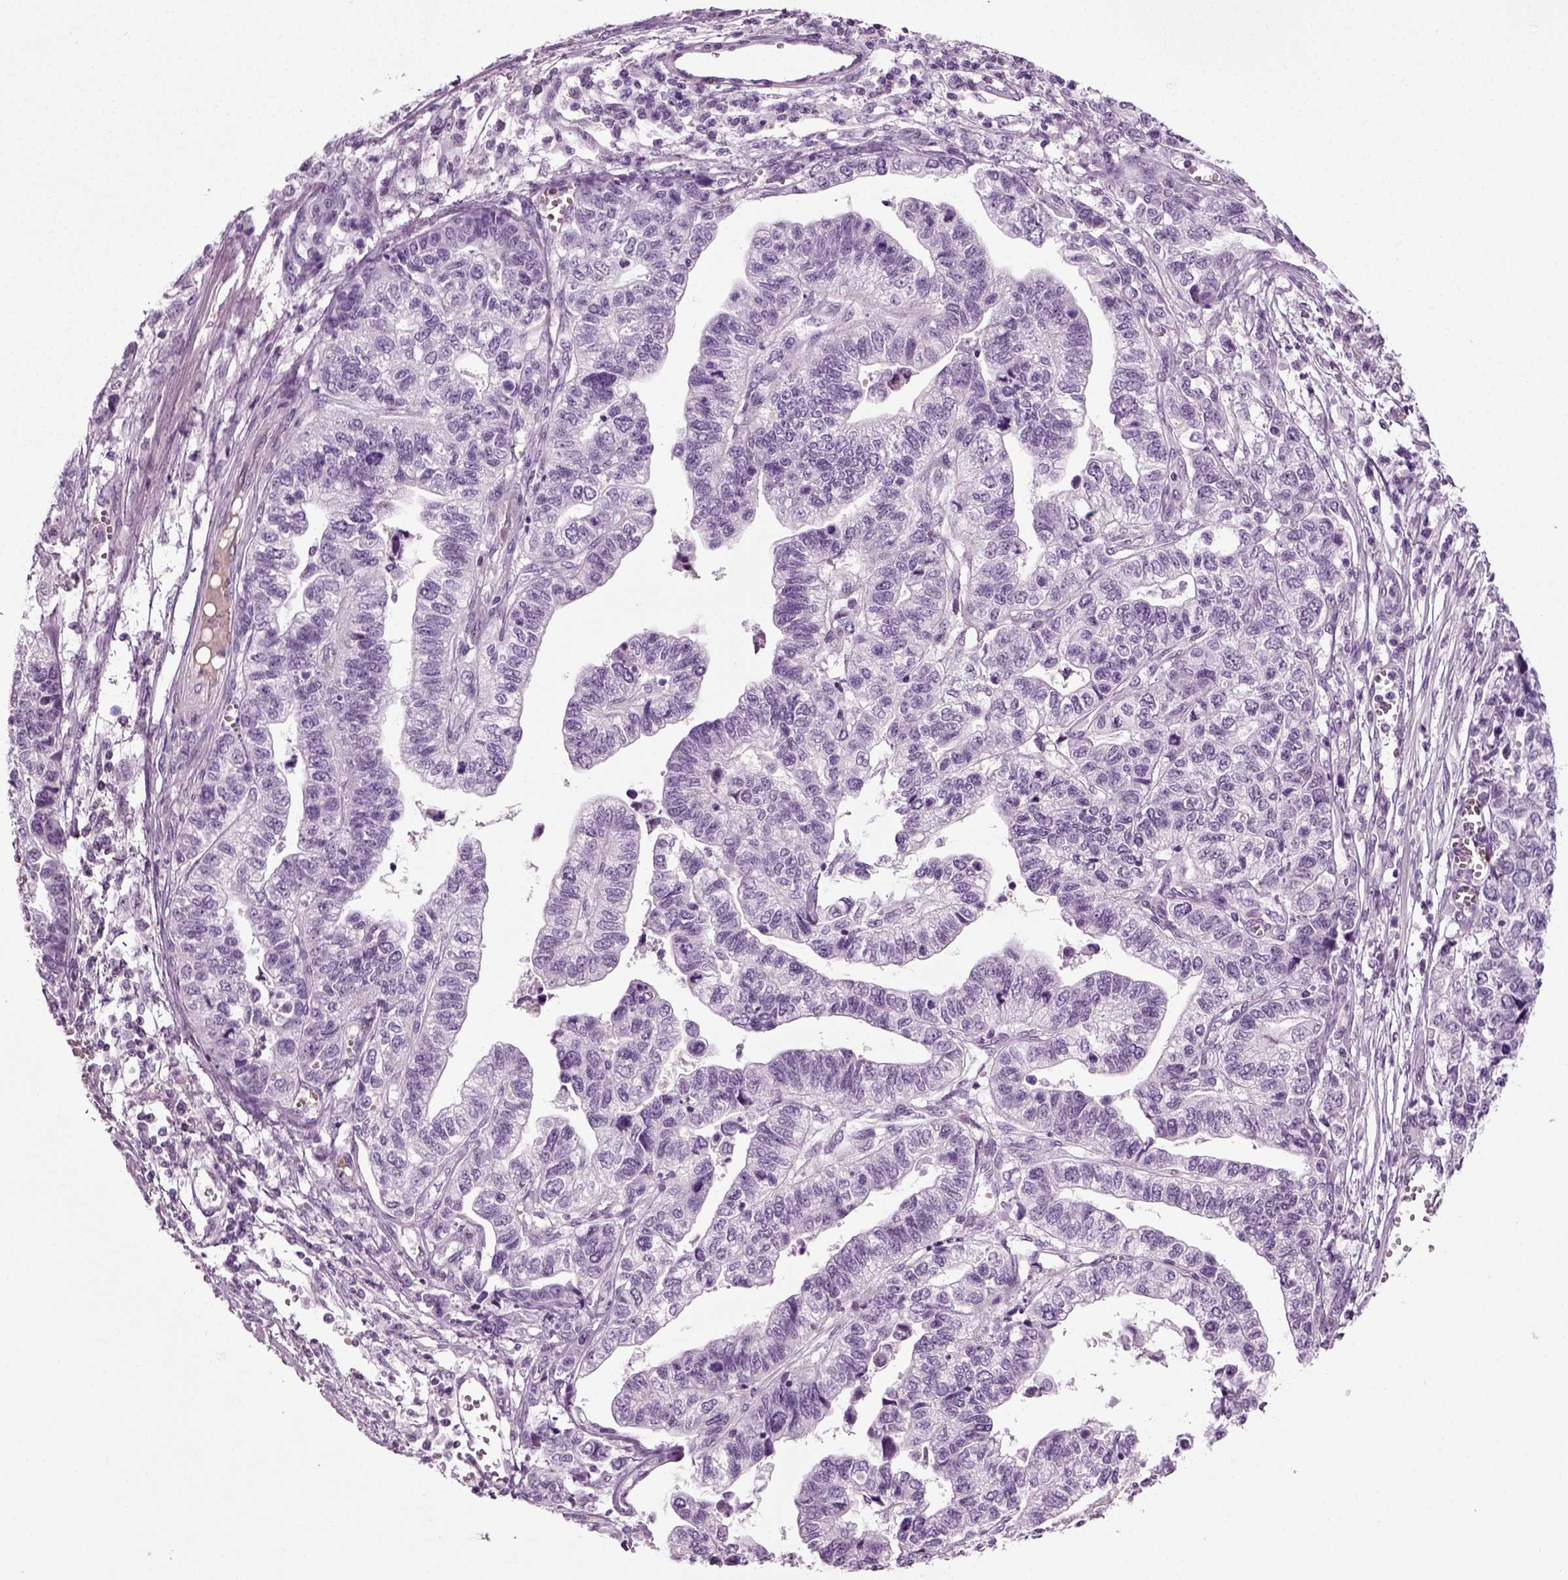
{"staining": {"intensity": "negative", "quantity": "none", "location": "none"}, "tissue": "stomach cancer", "cell_type": "Tumor cells", "image_type": "cancer", "snomed": [{"axis": "morphology", "description": "Adenocarcinoma, NOS"}, {"axis": "topography", "description": "Stomach, upper"}], "caption": "Immunohistochemistry (IHC) of stomach cancer demonstrates no staining in tumor cells. (DAB (3,3'-diaminobenzidine) IHC with hematoxylin counter stain).", "gene": "ZC2HC1C", "patient": {"sex": "female", "age": 67}}